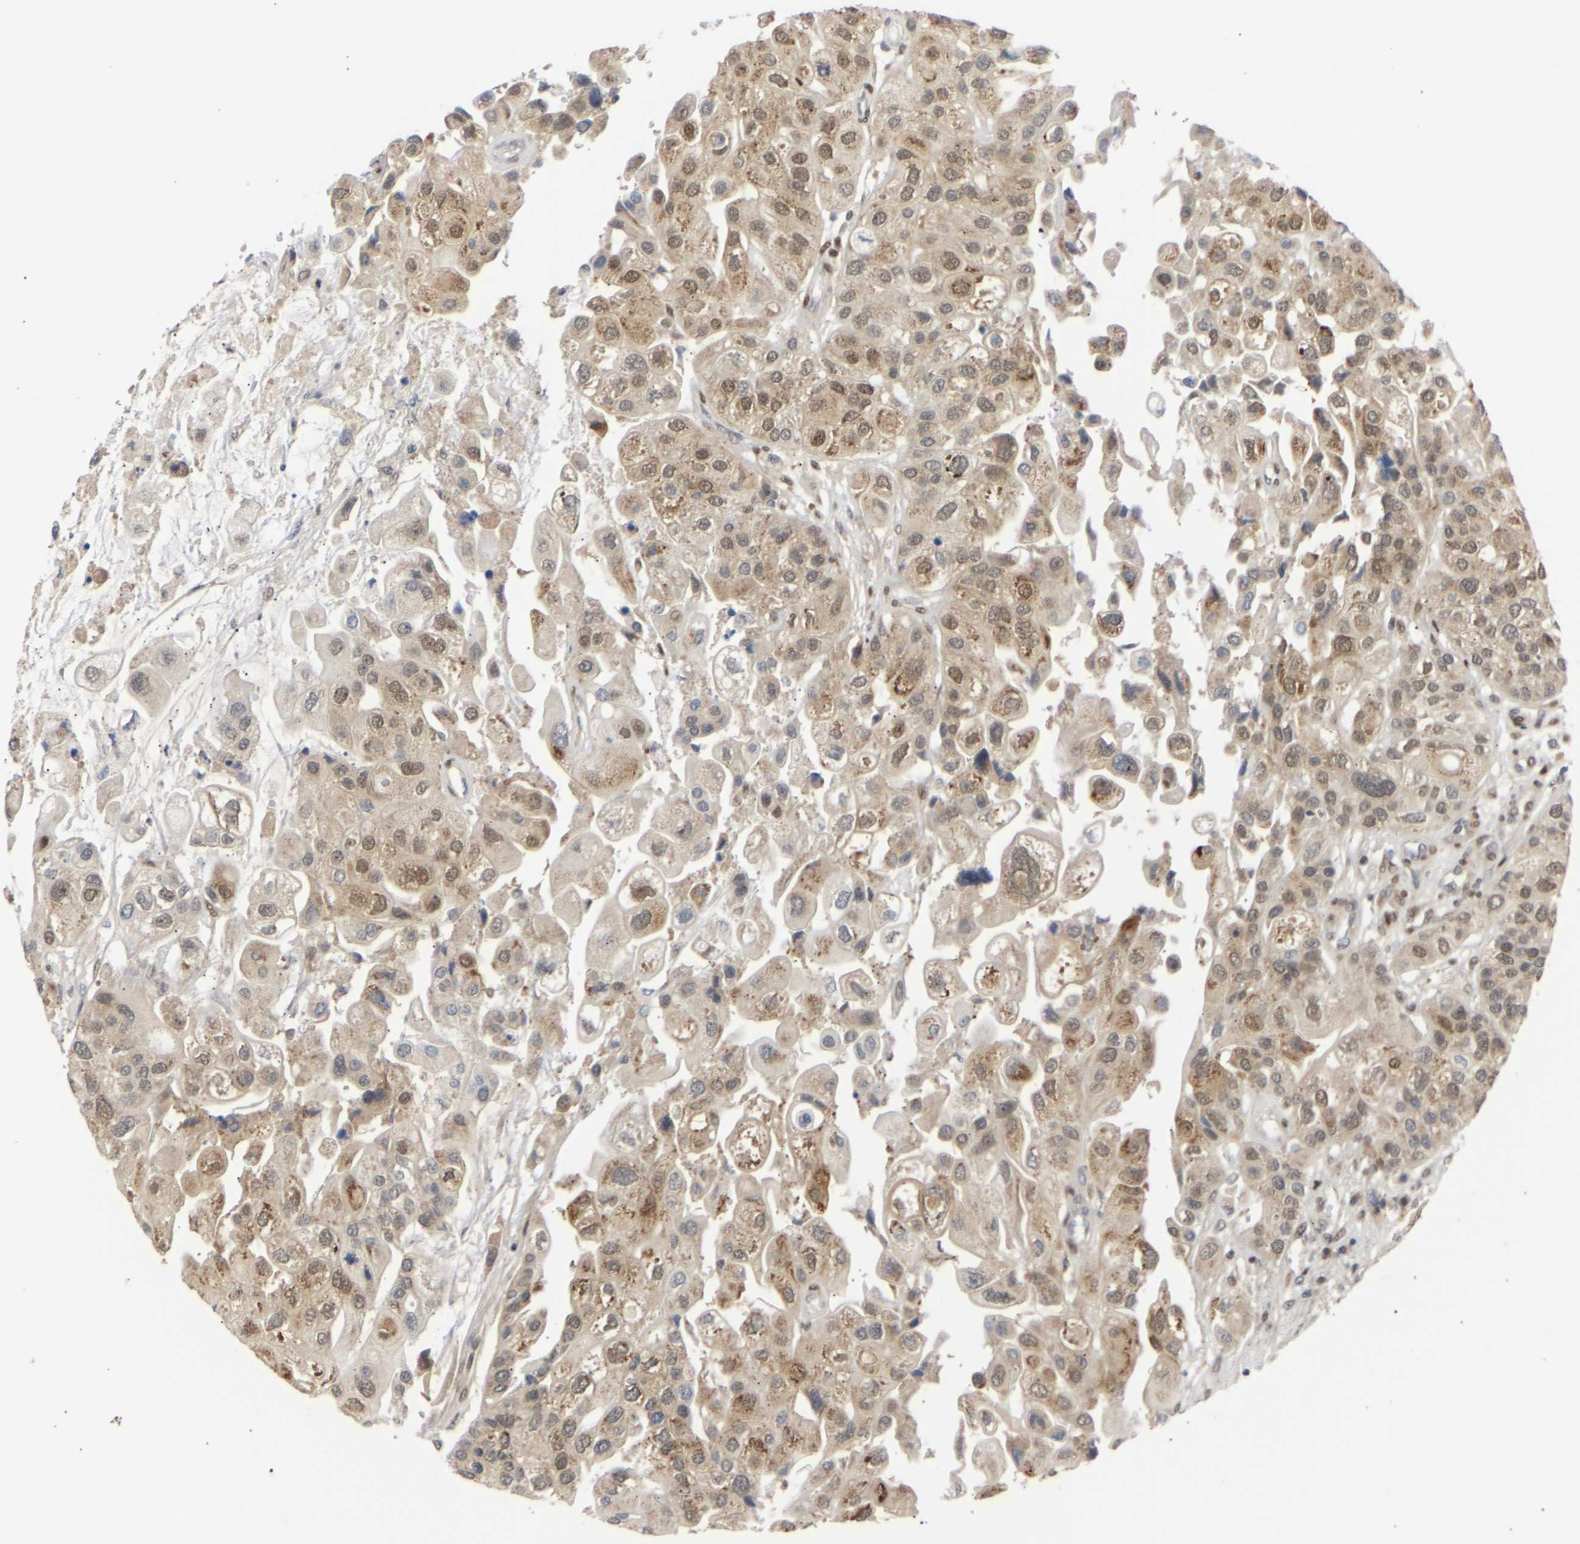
{"staining": {"intensity": "moderate", "quantity": "<25%", "location": "cytoplasmic/membranous,nuclear"}, "tissue": "urothelial cancer", "cell_type": "Tumor cells", "image_type": "cancer", "snomed": [{"axis": "morphology", "description": "Urothelial carcinoma, High grade"}, {"axis": "topography", "description": "Urinary bladder"}], "caption": "Approximately <25% of tumor cells in urothelial carcinoma (high-grade) display moderate cytoplasmic/membranous and nuclear protein positivity as visualized by brown immunohistochemical staining.", "gene": "SSBP2", "patient": {"sex": "female", "age": 64}}